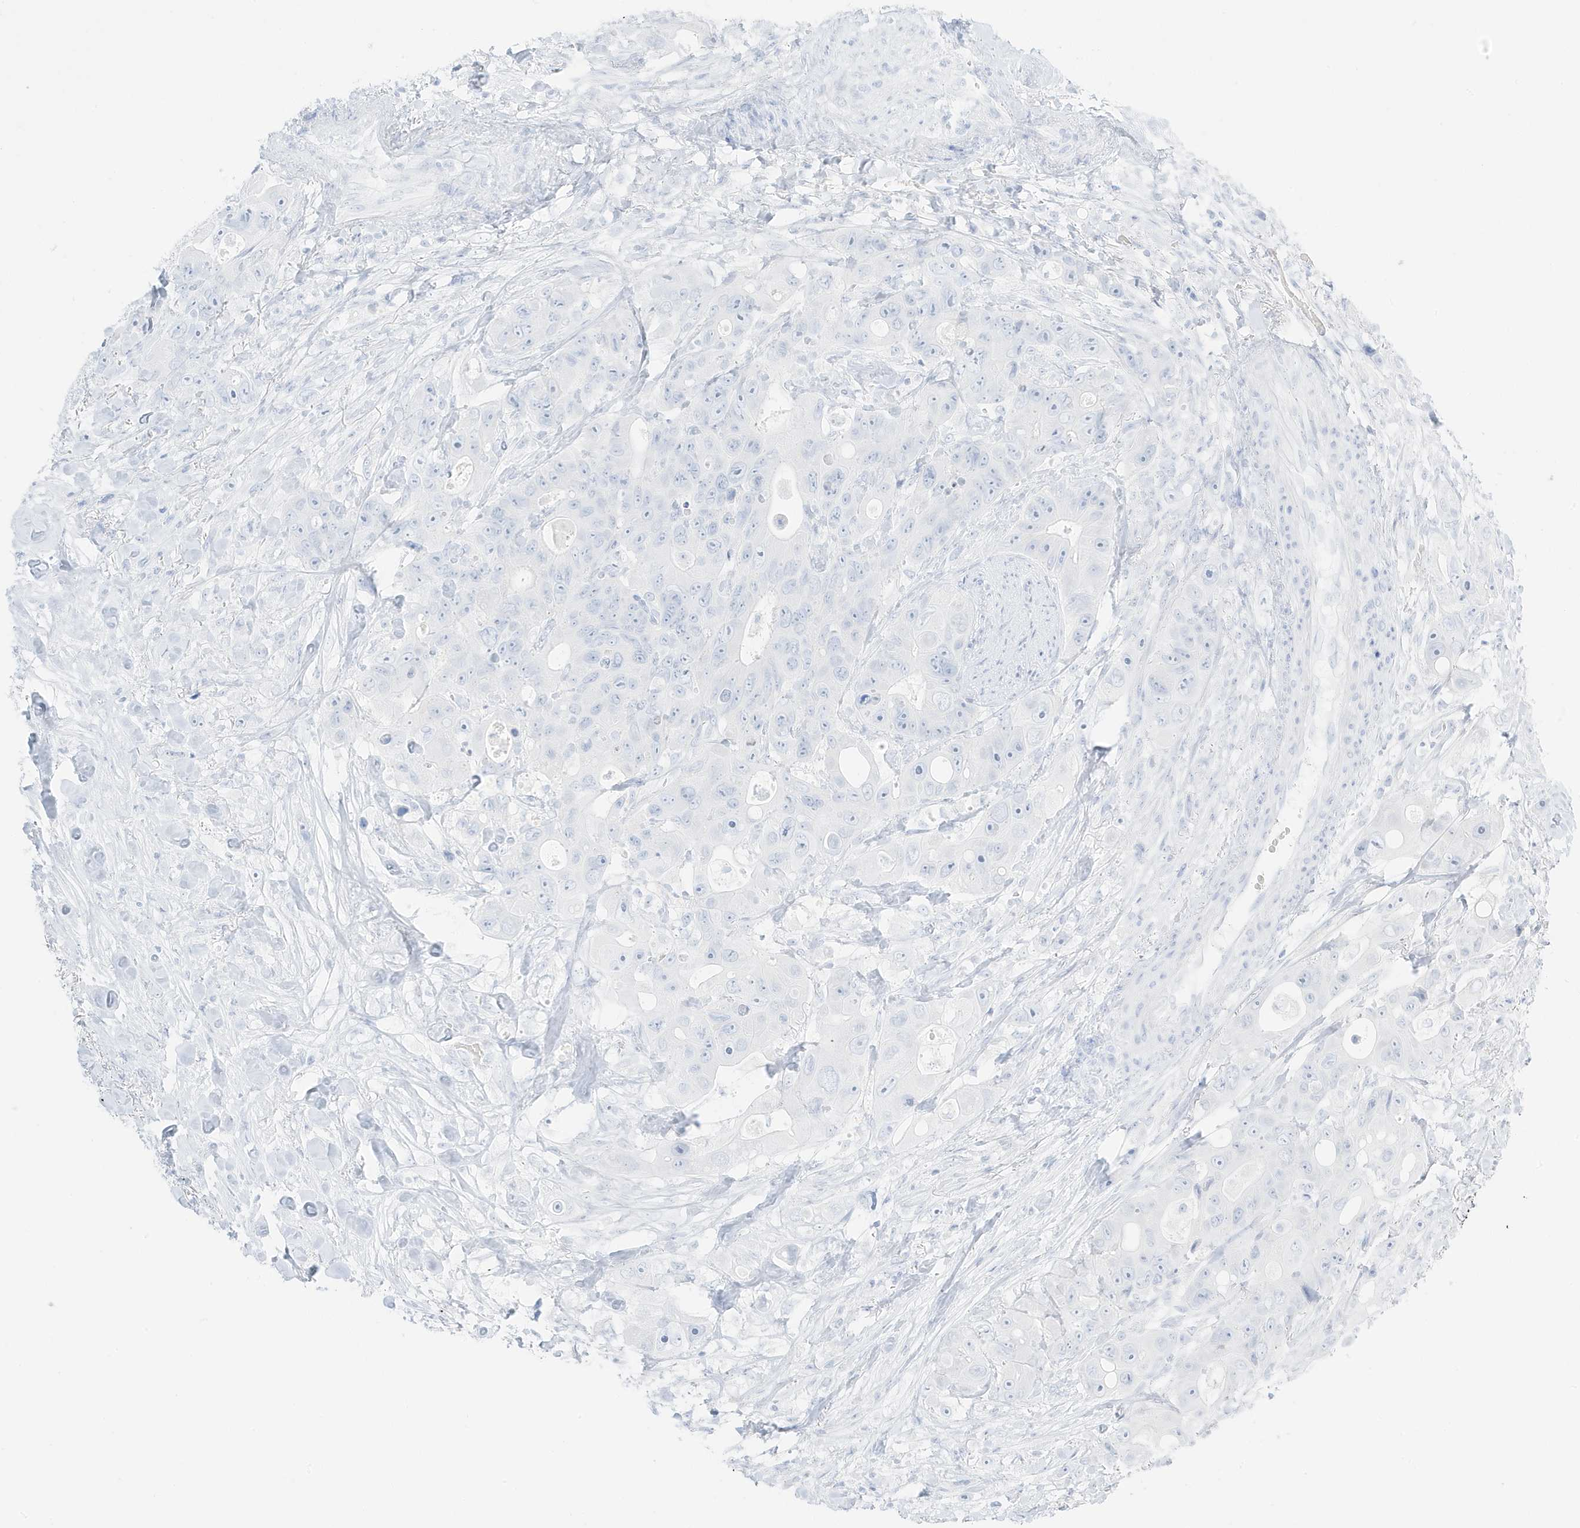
{"staining": {"intensity": "negative", "quantity": "none", "location": "none"}, "tissue": "colorectal cancer", "cell_type": "Tumor cells", "image_type": "cancer", "snomed": [{"axis": "morphology", "description": "Adenocarcinoma, NOS"}, {"axis": "topography", "description": "Colon"}], "caption": "Immunohistochemistry histopathology image of neoplastic tissue: colorectal cancer stained with DAB (3,3'-diaminobenzidine) shows no significant protein expression in tumor cells.", "gene": "SLC22A13", "patient": {"sex": "female", "age": 46}}